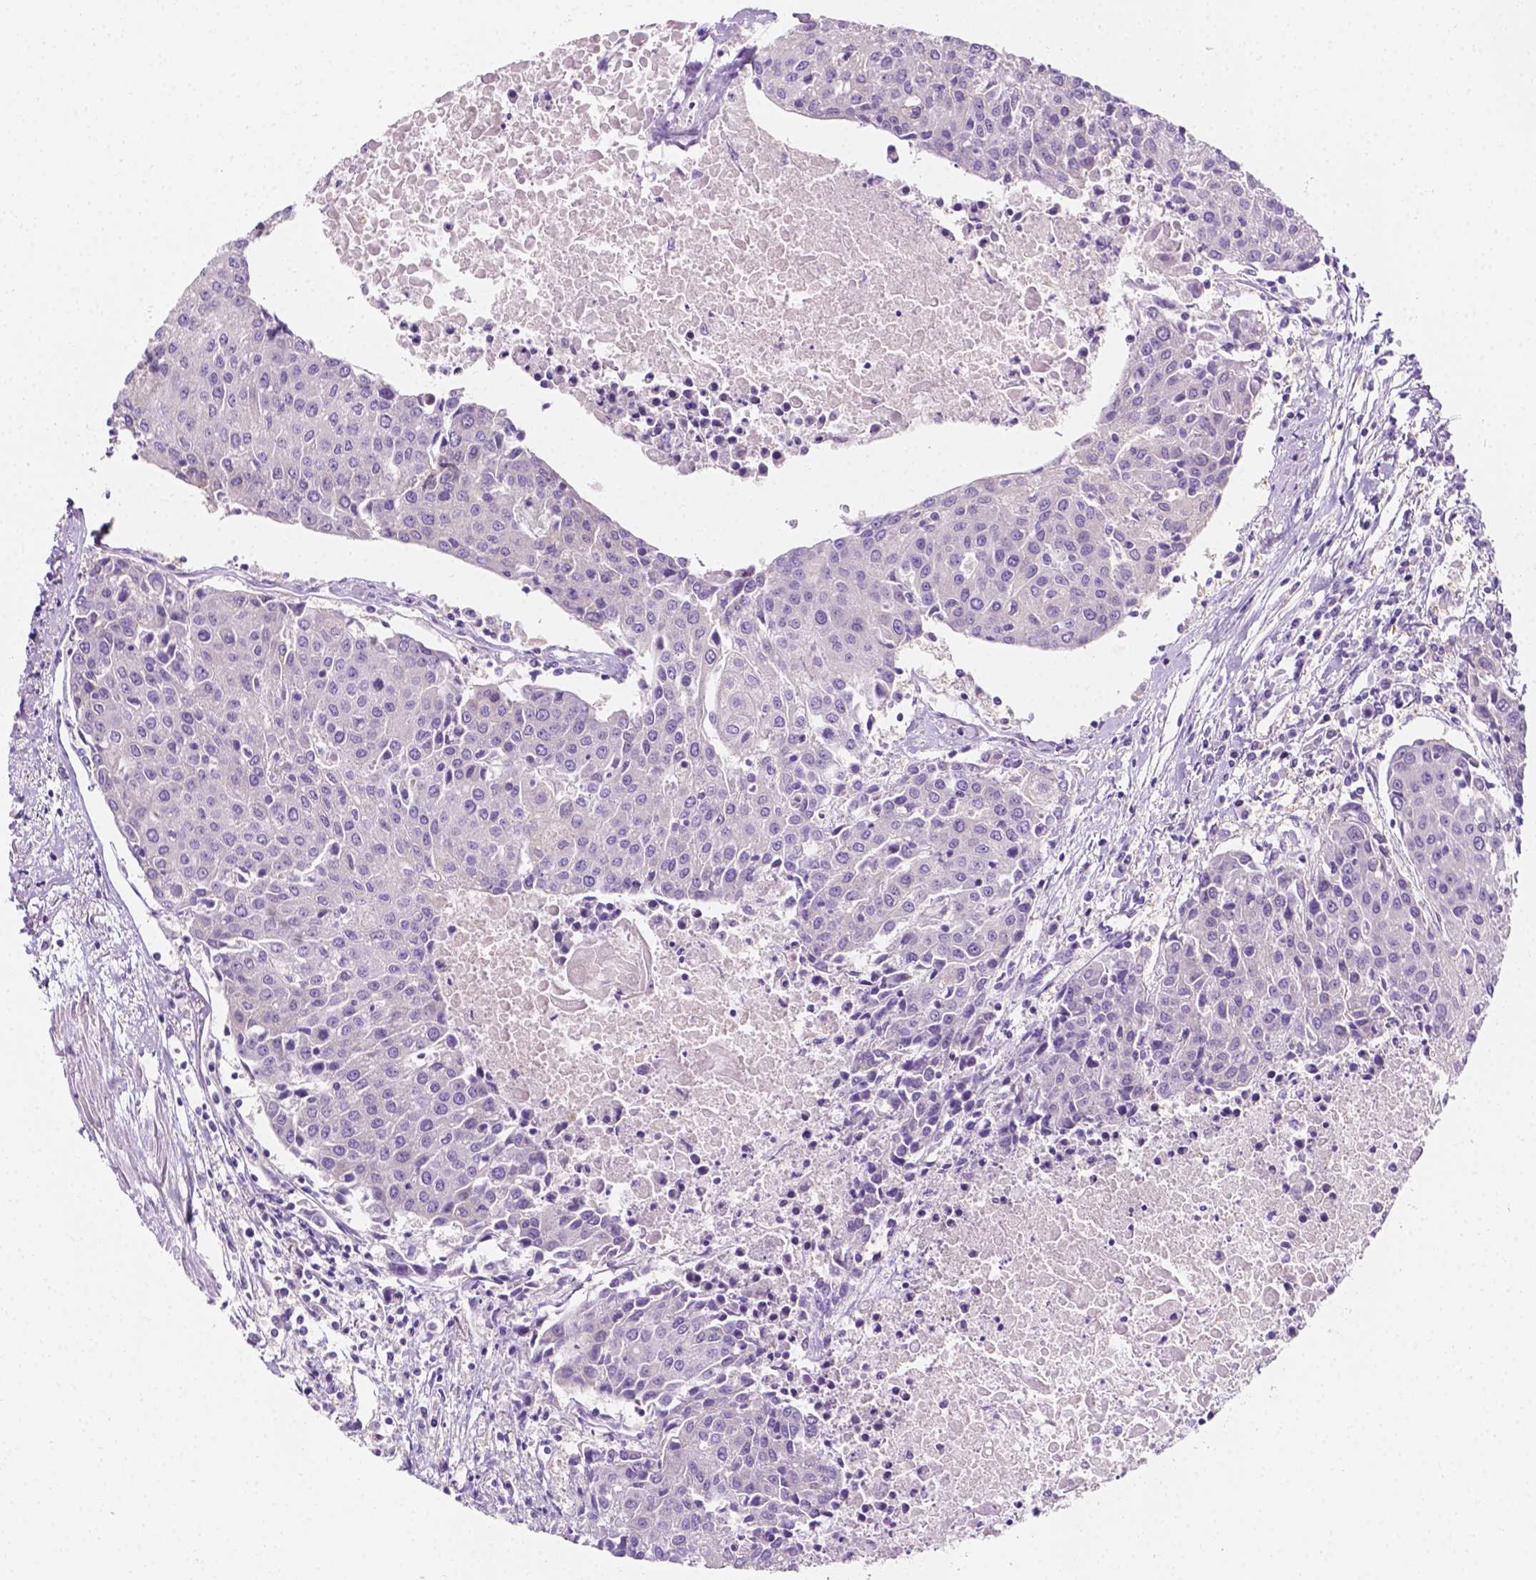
{"staining": {"intensity": "negative", "quantity": "none", "location": "none"}, "tissue": "urothelial cancer", "cell_type": "Tumor cells", "image_type": "cancer", "snomed": [{"axis": "morphology", "description": "Urothelial carcinoma, High grade"}, {"axis": "topography", "description": "Urinary bladder"}], "caption": "High-grade urothelial carcinoma stained for a protein using immunohistochemistry (IHC) exhibits no positivity tumor cells.", "gene": "SIRT2", "patient": {"sex": "female", "age": 85}}